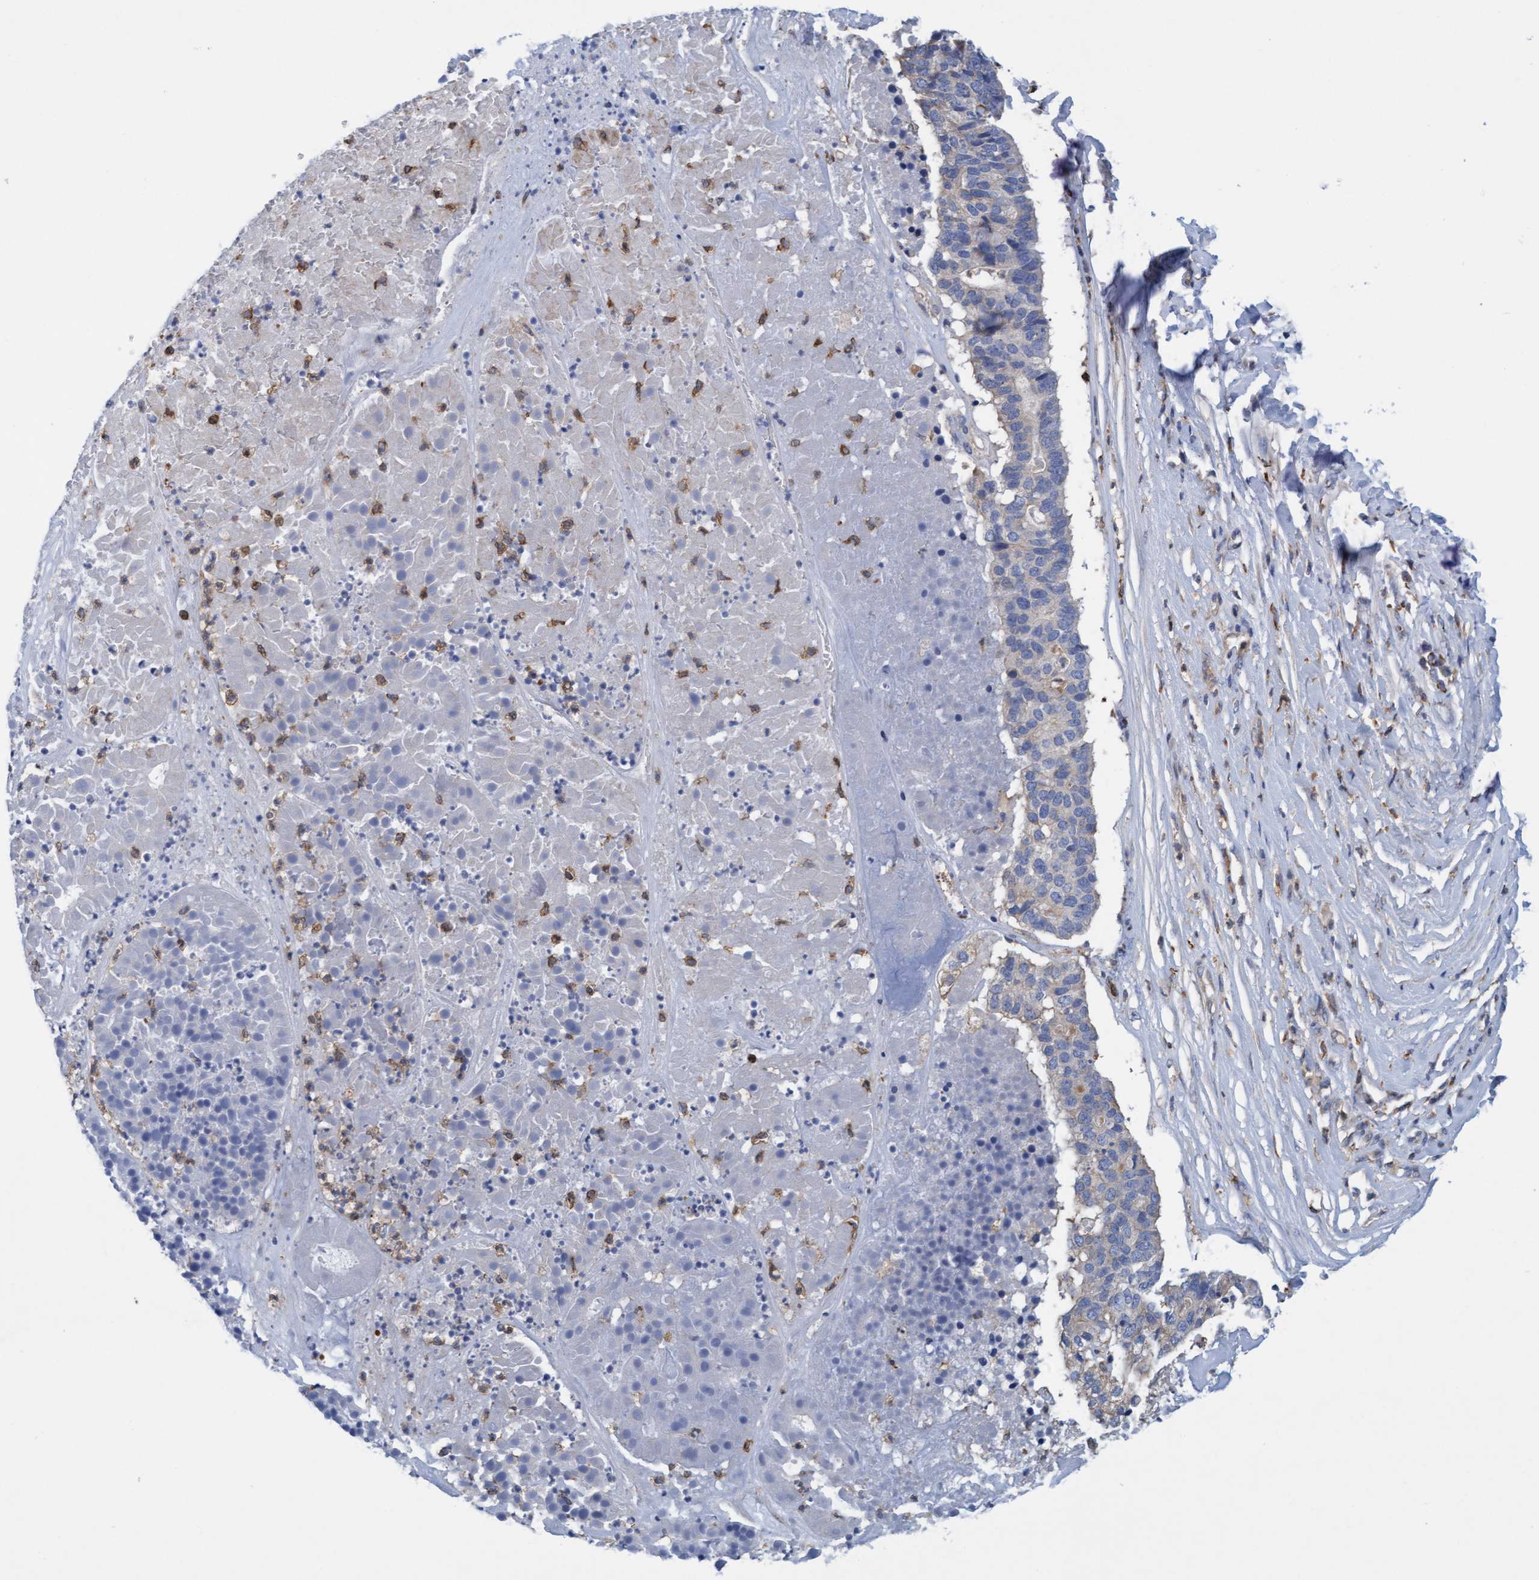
{"staining": {"intensity": "negative", "quantity": "none", "location": "none"}, "tissue": "pancreatic cancer", "cell_type": "Tumor cells", "image_type": "cancer", "snomed": [{"axis": "morphology", "description": "Adenocarcinoma, NOS"}, {"axis": "topography", "description": "Pancreas"}], "caption": "DAB (3,3'-diaminobenzidine) immunohistochemical staining of human pancreatic cancer shows no significant positivity in tumor cells.", "gene": "FNBP1", "patient": {"sex": "male", "age": 50}}